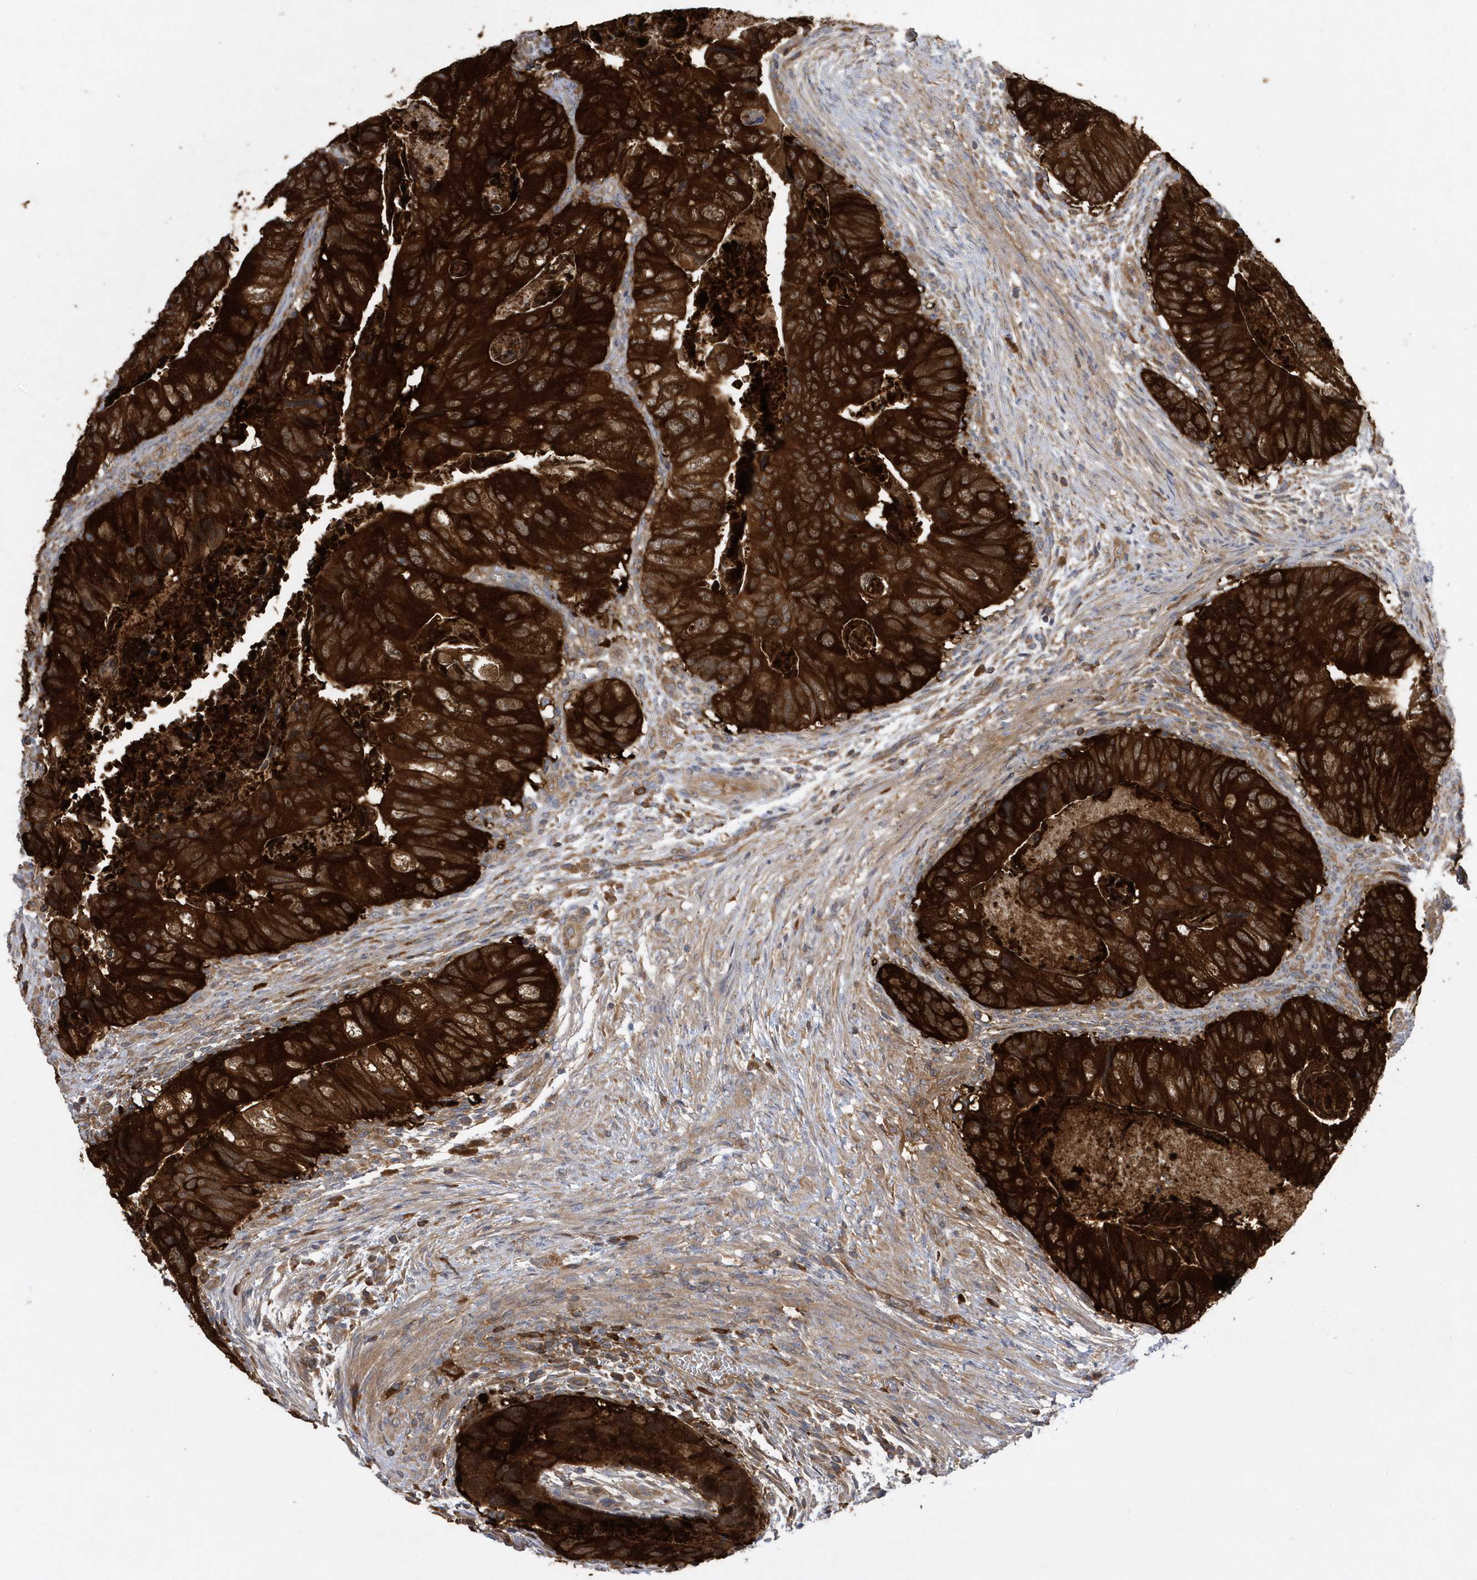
{"staining": {"intensity": "strong", "quantity": ">75%", "location": "cytoplasmic/membranous"}, "tissue": "colorectal cancer", "cell_type": "Tumor cells", "image_type": "cancer", "snomed": [{"axis": "morphology", "description": "Adenocarcinoma, NOS"}, {"axis": "topography", "description": "Rectum"}], "caption": "IHC of human colorectal cancer (adenocarcinoma) shows high levels of strong cytoplasmic/membranous positivity in approximately >75% of tumor cells.", "gene": "PAICS", "patient": {"sex": "male", "age": 63}}